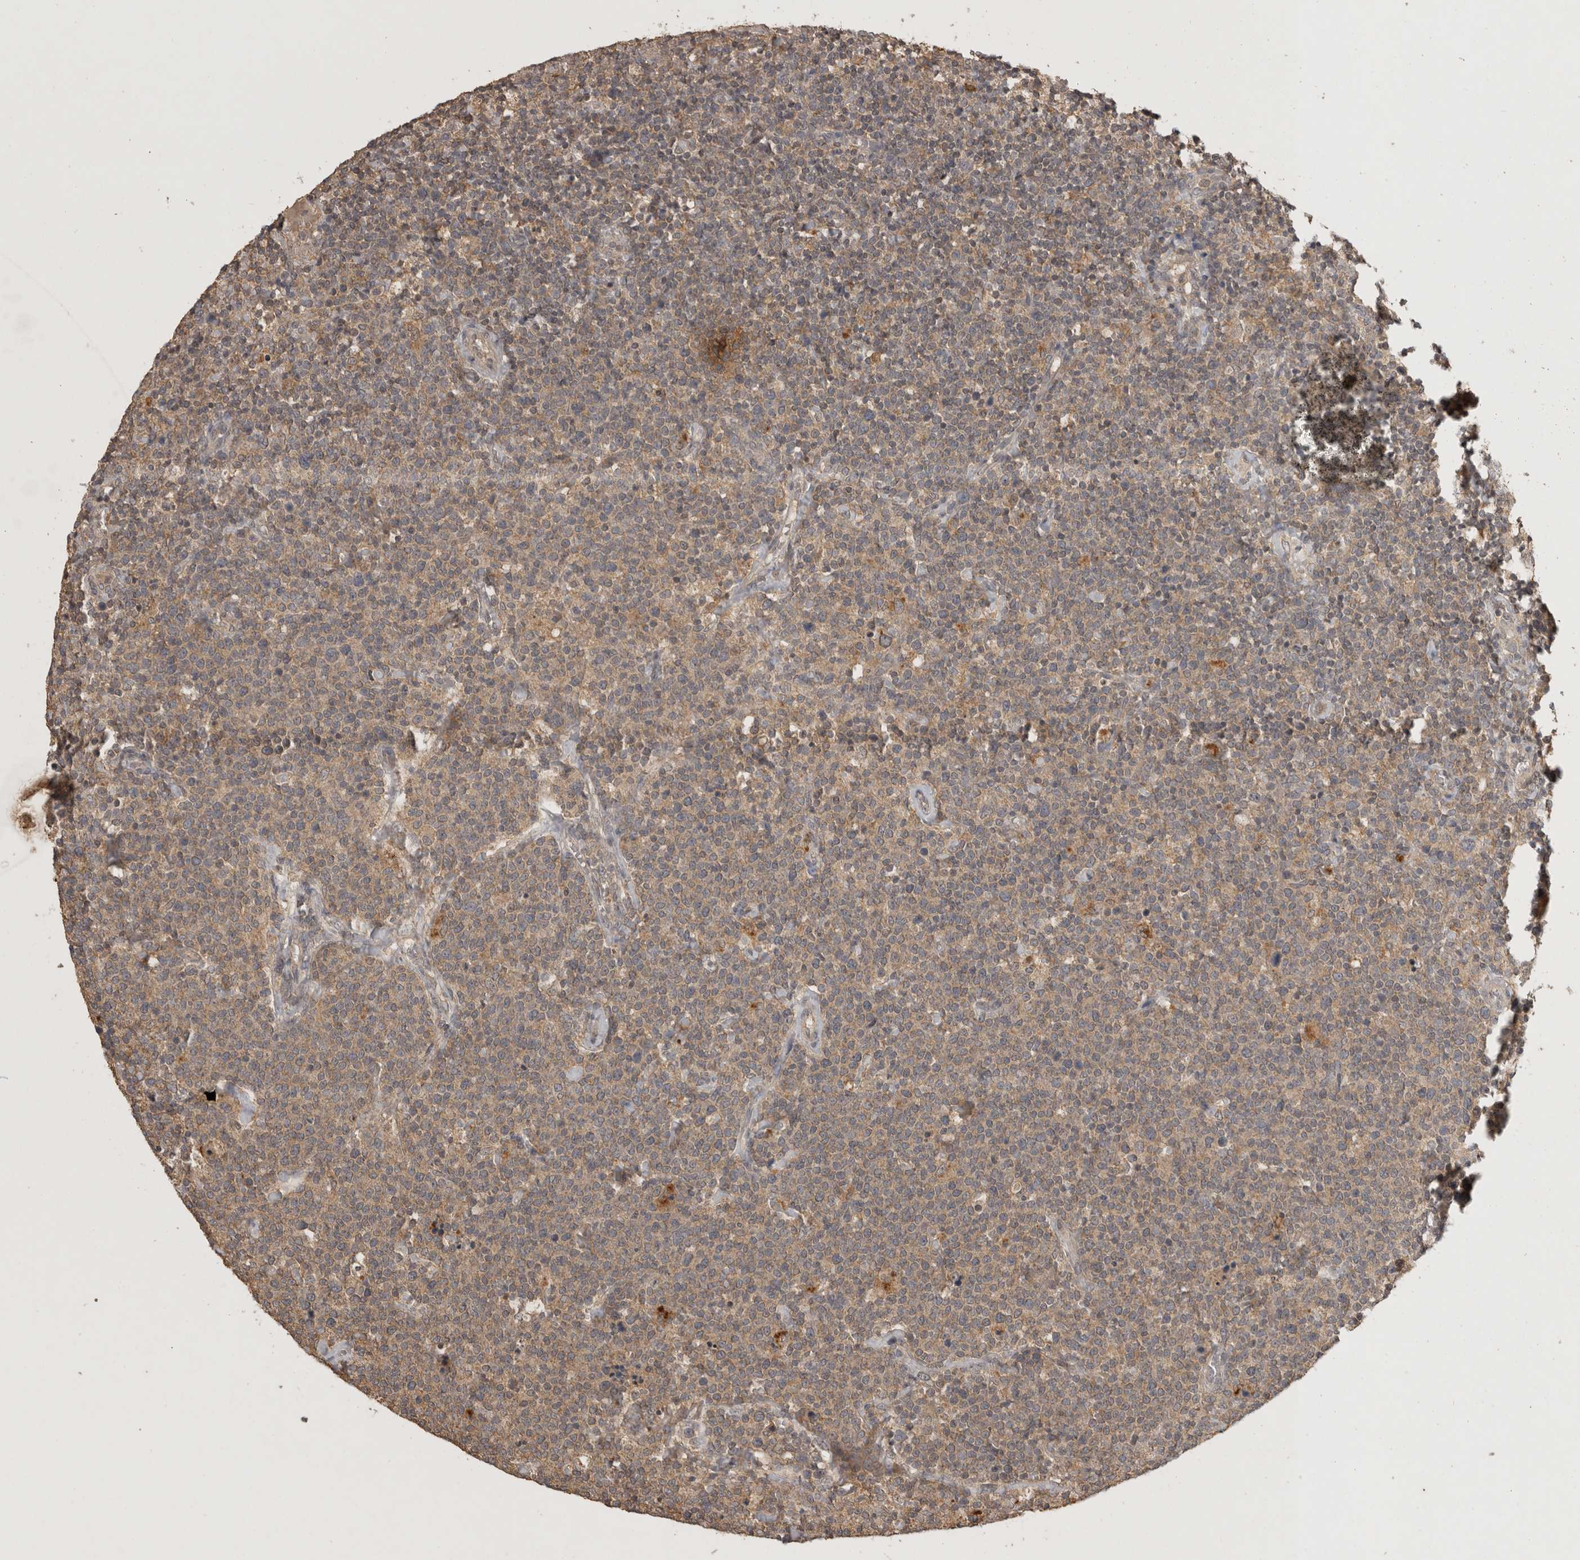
{"staining": {"intensity": "weak", "quantity": ">75%", "location": "cytoplasmic/membranous"}, "tissue": "lymphoma", "cell_type": "Tumor cells", "image_type": "cancer", "snomed": [{"axis": "morphology", "description": "Malignant lymphoma, non-Hodgkin's type, High grade"}, {"axis": "topography", "description": "Lymph node"}], "caption": "An immunohistochemistry (IHC) histopathology image of neoplastic tissue is shown. Protein staining in brown highlights weak cytoplasmic/membranous positivity in malignant lymphoma, non-Hodgkin's type (high-grade) within tumor cells. The staining was performed using DAB (3,3'-diaminobenzidine), with brown indicating positive protein expression. Nuclei are stained blue with hematoxylin.", "gene": "ADAMTS4", "patient": {"sex": "male", "age": 61}}